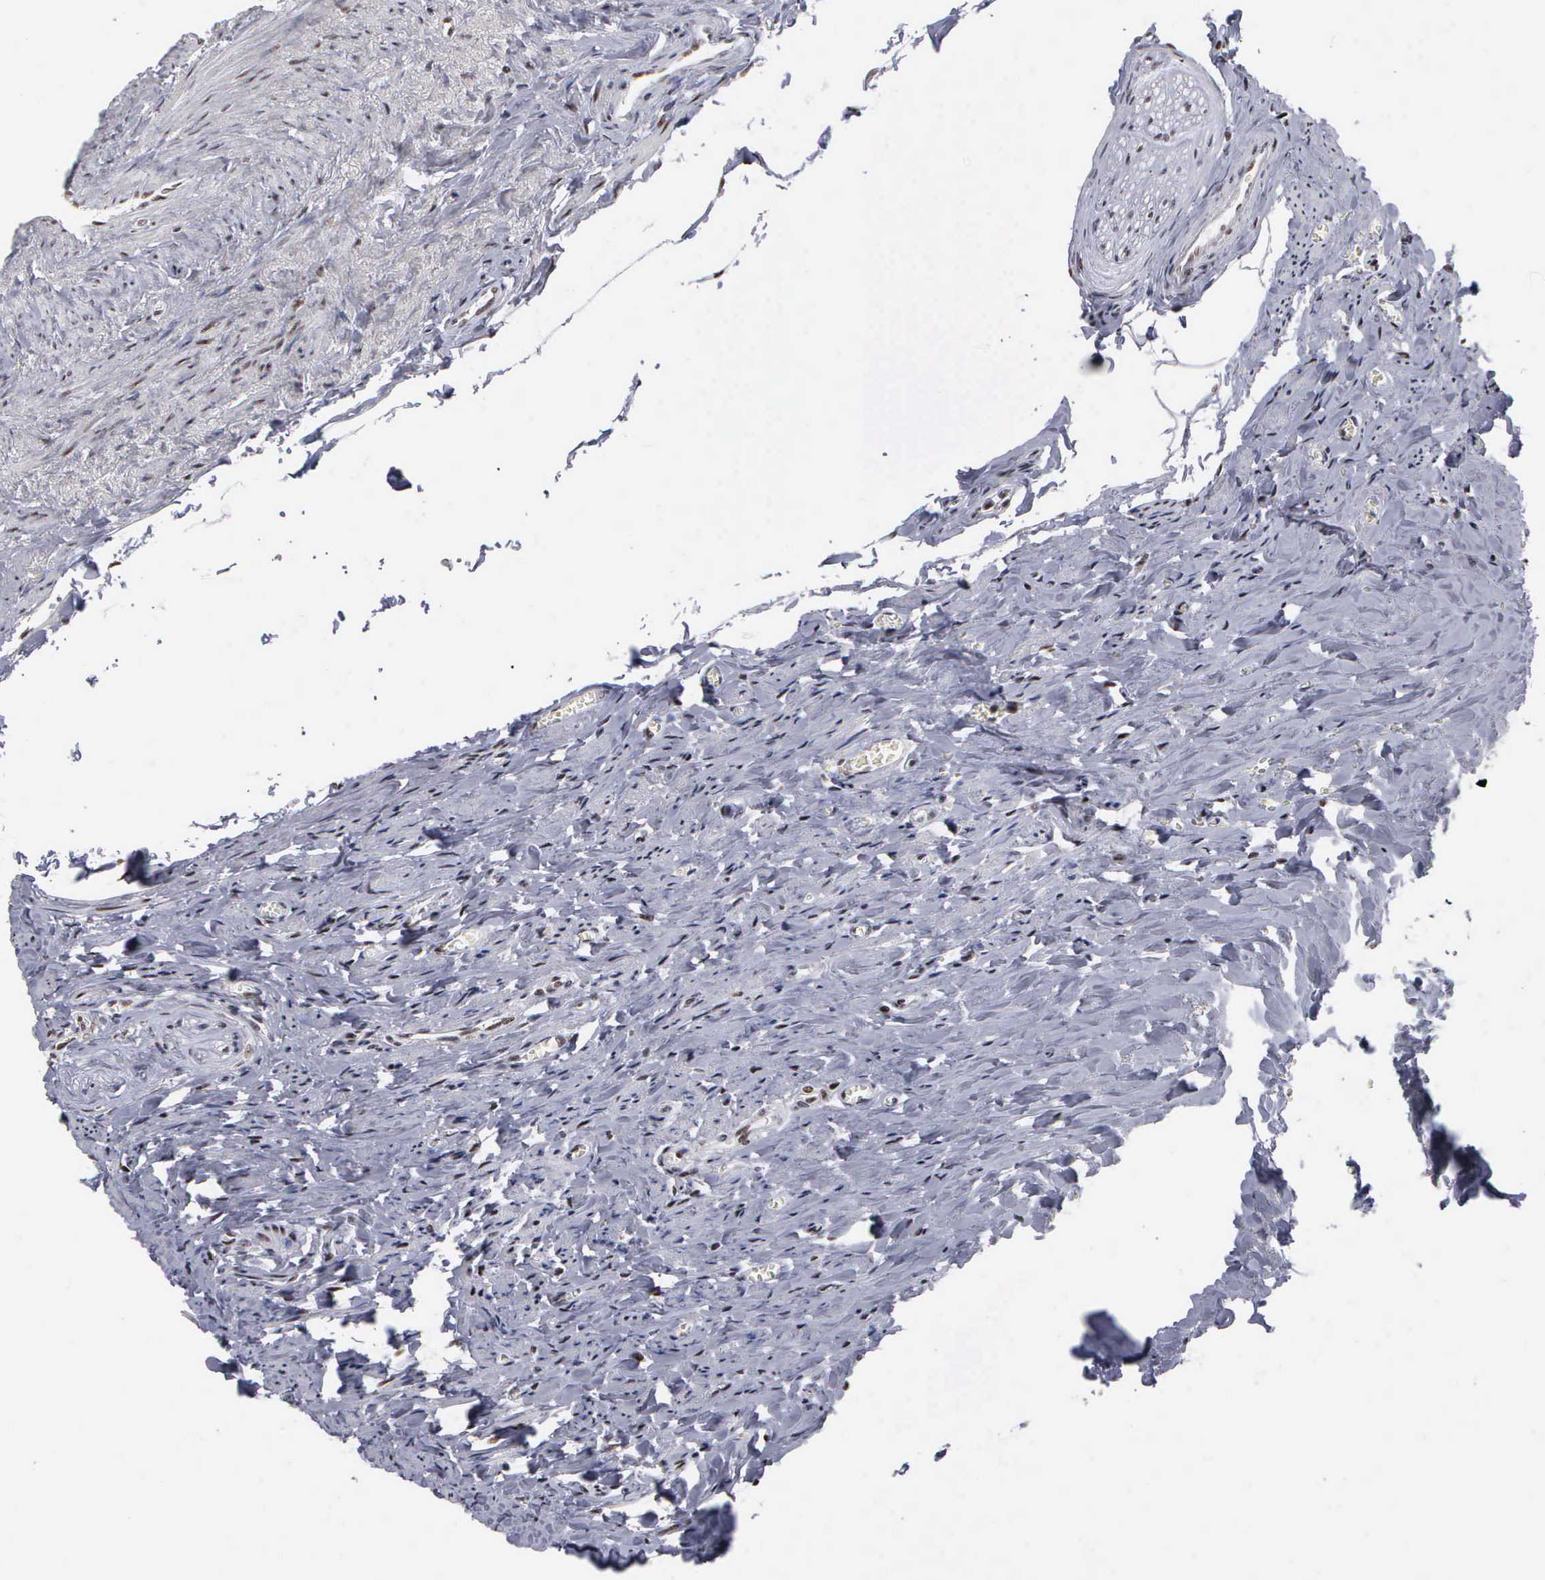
{"staining": {"intensity": "moderate", "quantity": ">75%", "location": "nuclear"}, "tissue": "ovary", "cell_type": "Ovarian stroma cells", "image_type": "normal", "snomed": [{"axis": "morphology", "description": "Normal tissue, NOS"}, {"axis": "topography", "description": "Ovary"}], "caption": "Benign ovary displays moderate nuclear expression in about >75% of ovarian stroma cells, visualized by immunohistochemistry.", "gene": "KIAA0586", "patient": {"sex": "female", "age": 53}}